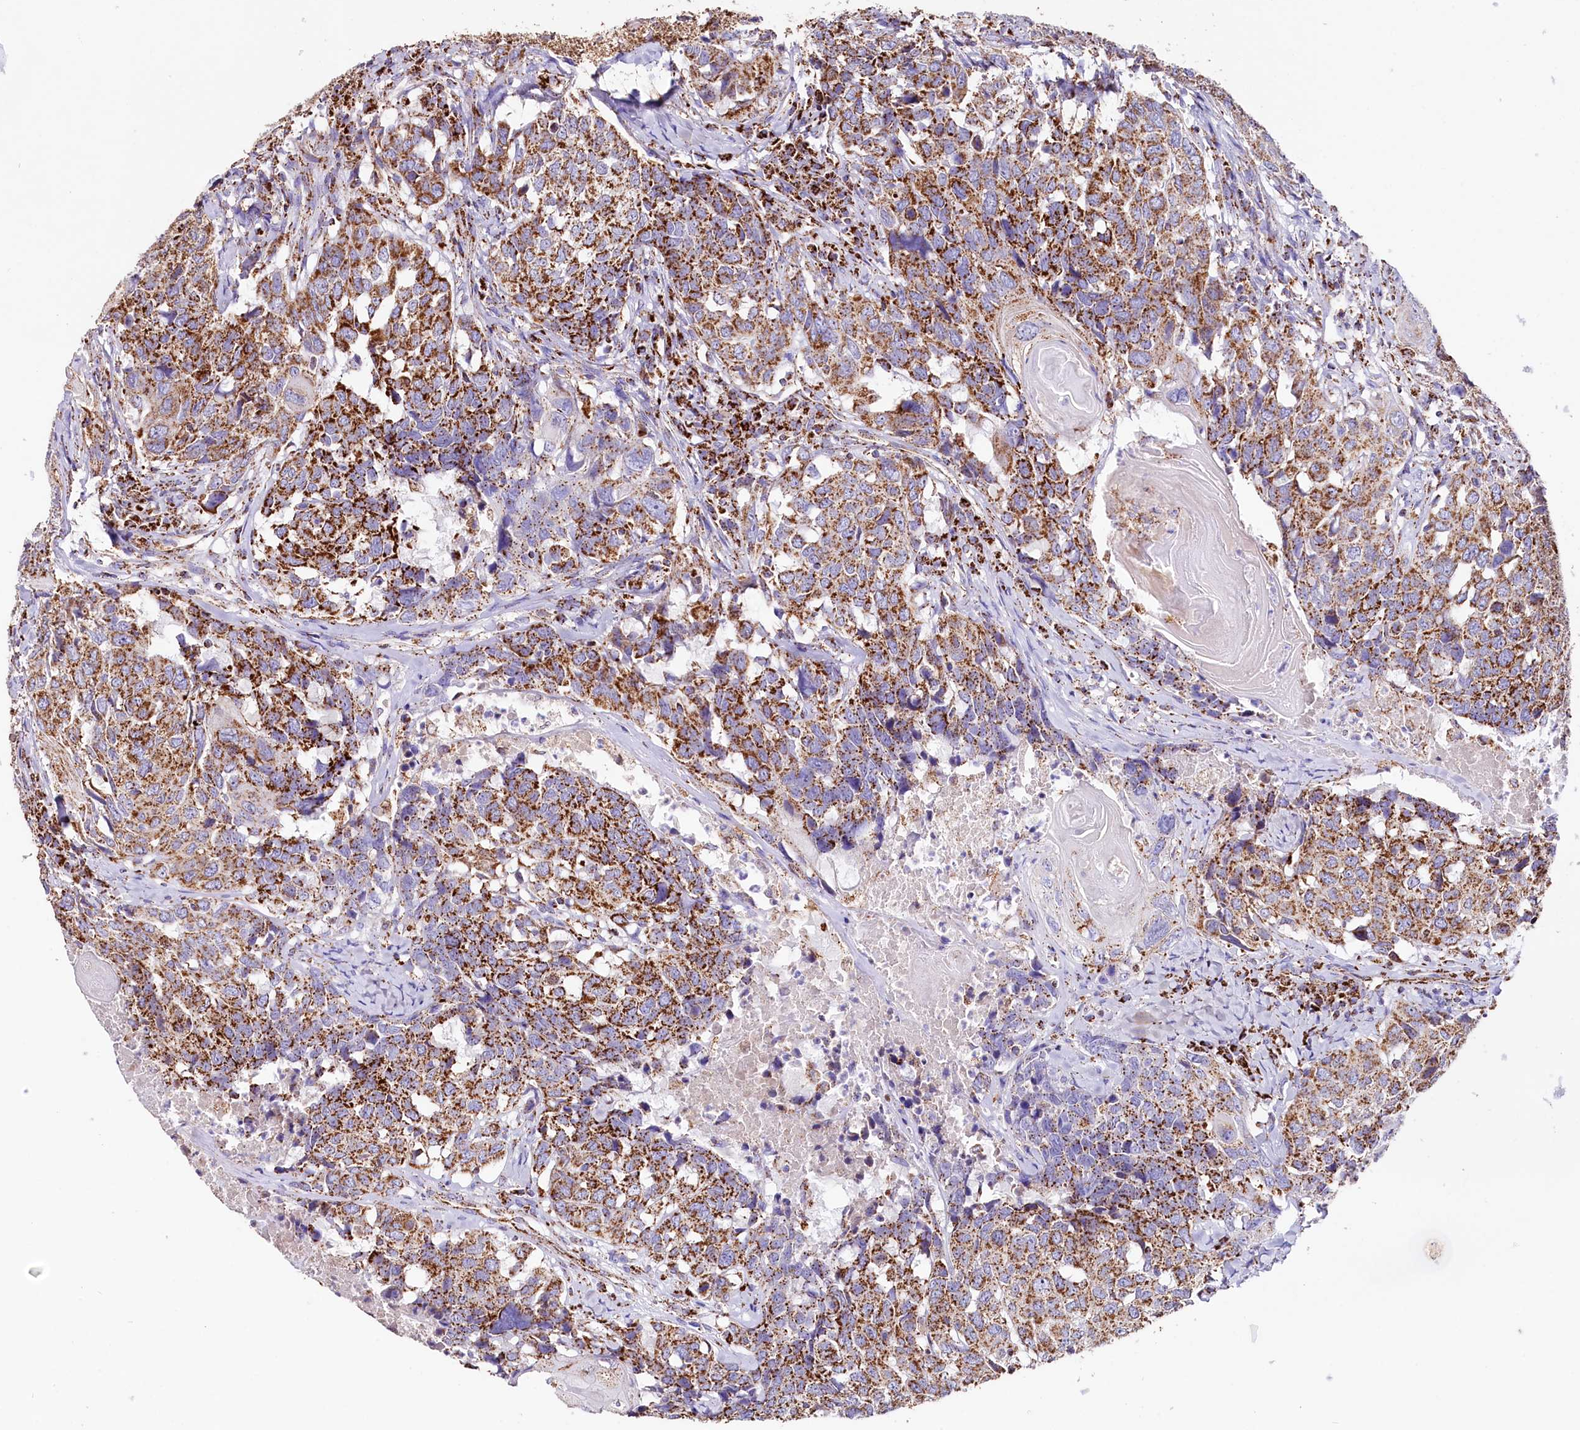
{"staining": {"intensity": "strong", "quantity": ">75%", "location": "cytoplasmic/membranous"}, "tissue": "head and neck cancer", "cell_type": "Tumor cells", "image_type": "cancer", "snomed": [{"axis": "morphology", "description": "Squamous cell carcinoma, NOS"}, {"axis": "topography", "description": "Head-Neck"}], "caption": "This photomicrograph exhibits immunohistochemistry (IHC) staining of human head and neck cancer, with high strong cytoplasmic/membranous expression in approximately >75% of tumor cells.", "gene": "APLP2", "patient": {"sex": "male", "age": 66}}